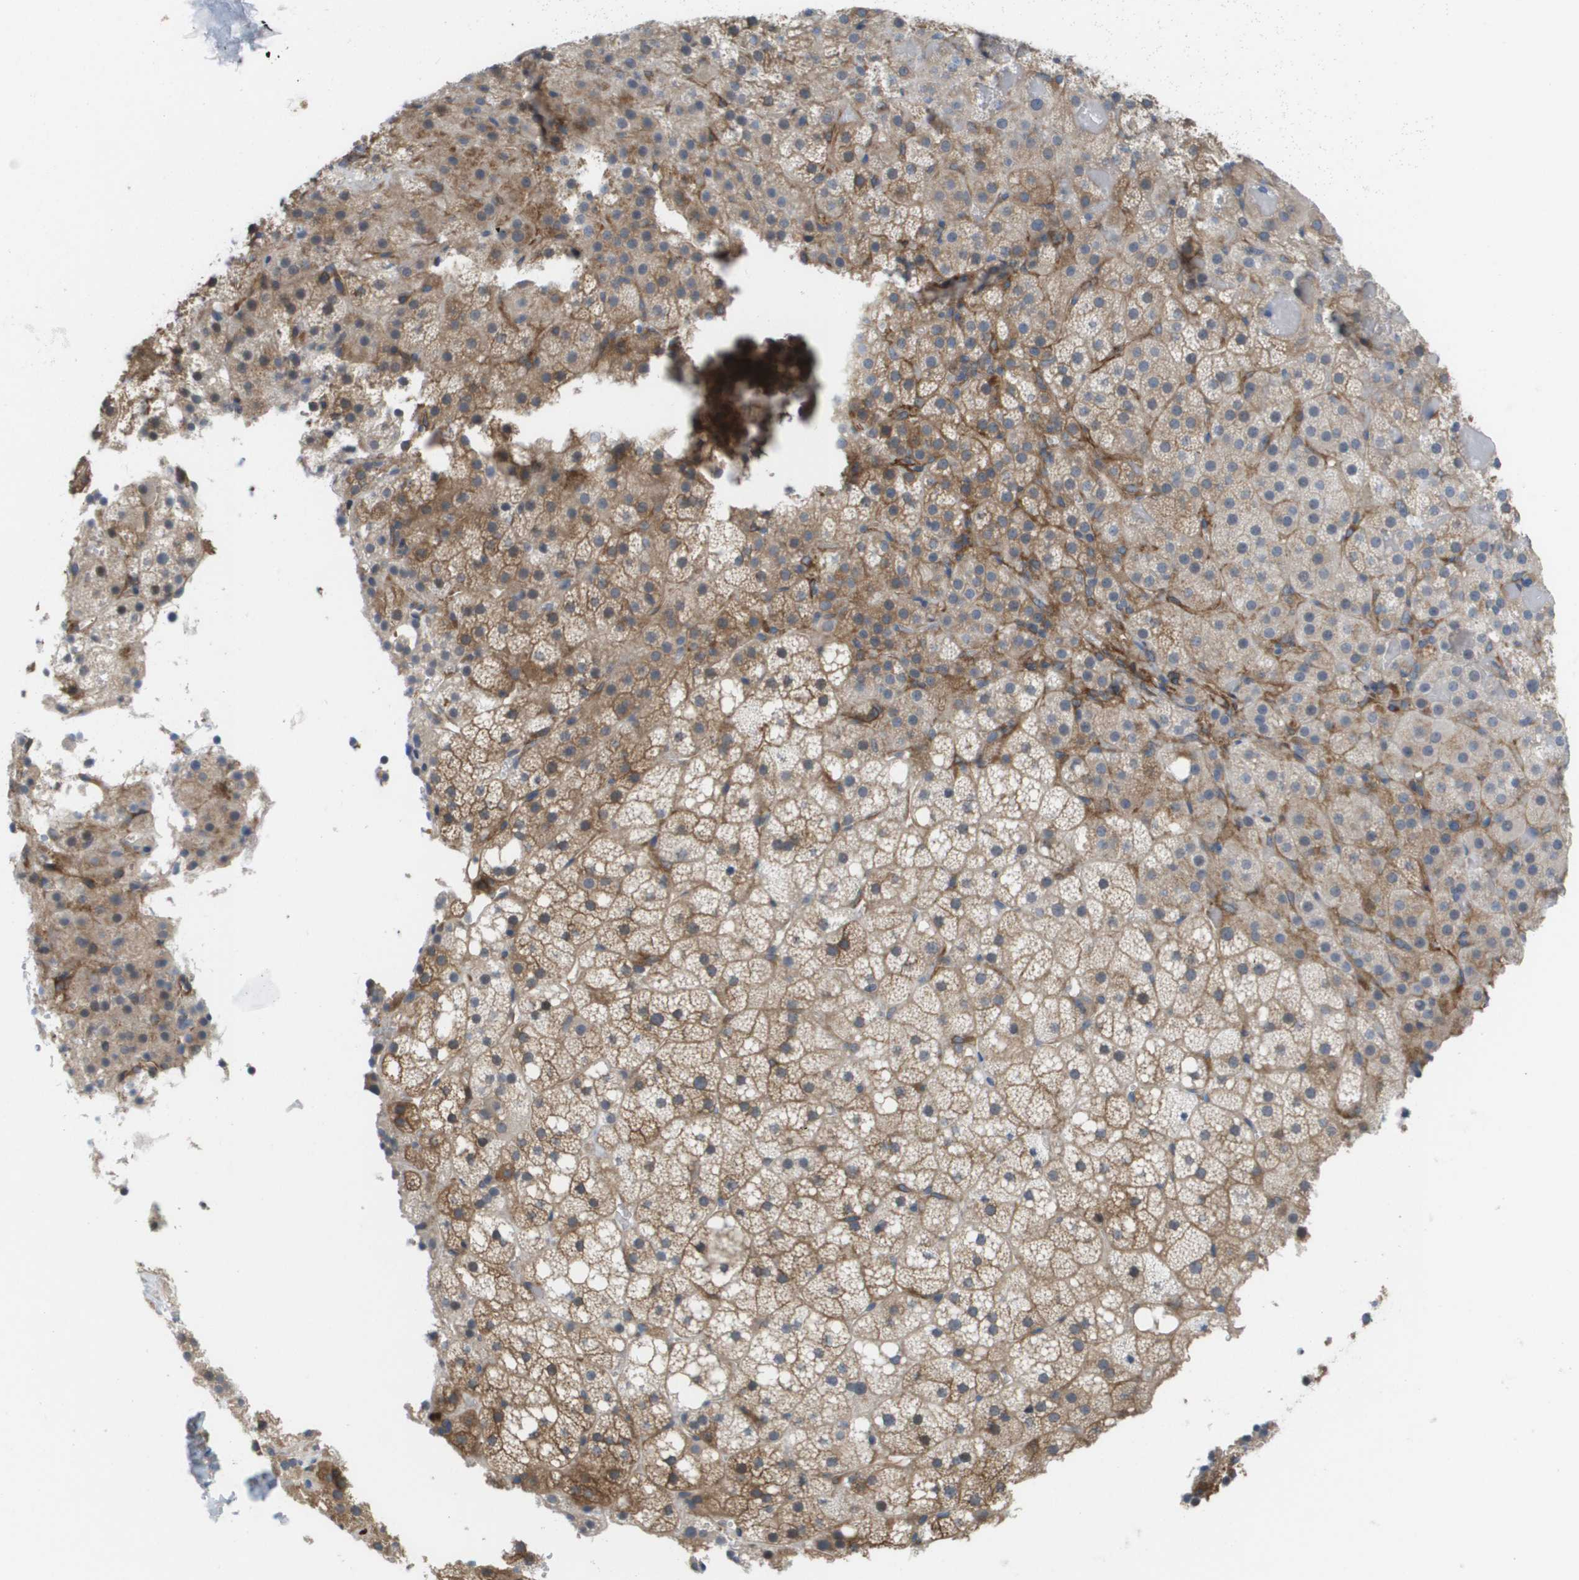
{"staining": {"intensity": "moderate", "quantity": ">75%", "location": "cytoplasmic/membranous"}, "tissue": "adrenal gland", "cell_type": "Glandular cells", "image_type": "normal", "snomed": [{"axis": "morphology", "description": "Normal tissue, NOS"}, {"axis": "topography", "description": "Adrenal gland"}], "caption": "This is a micrograph of immunohistochemistry (IHC) staining of normal adrenal gland, which shows moderate expression in the cytoplasmic/membranous of glandular cells.", "gene": "MARCHF8", "patient": {"sex": "female", "age": 59}}